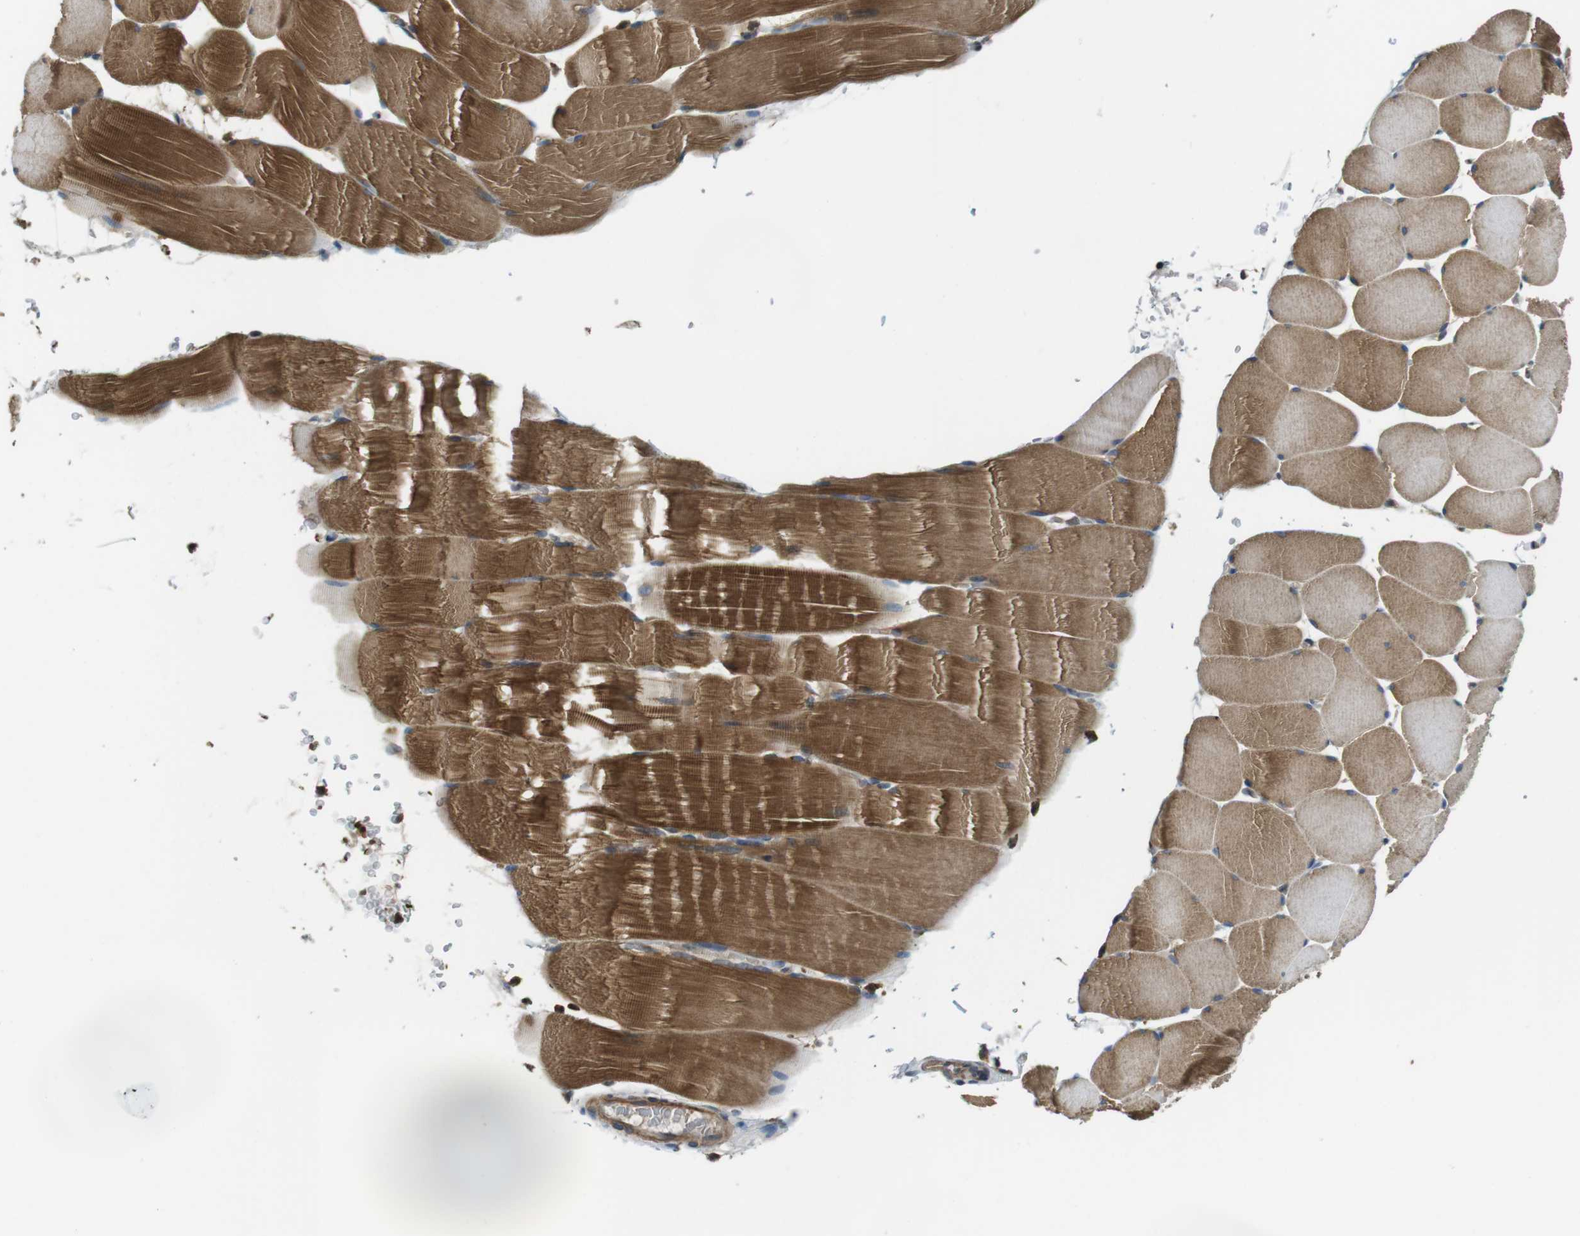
{"staining": {"intensity": "strong", "quantity": "25%-75%", "location": "cytoplasmic/membranous"}, "tissue": "skeletal muscle", "cell_type": "Myocytes", "image_type": "normal", "snomed": [{"axis": "morphology", "description": "Normal tissue, NOS"}, {"axis": "topography", "description": "Skeletal muscle"}], "caption": "Strong cytoplasmic/membranous protein staining is seen in about 25%-75% of myocytes in skeletal muscle.", "gene": "LRRC3B", "patient": {"sex": "male", "age": 62}}